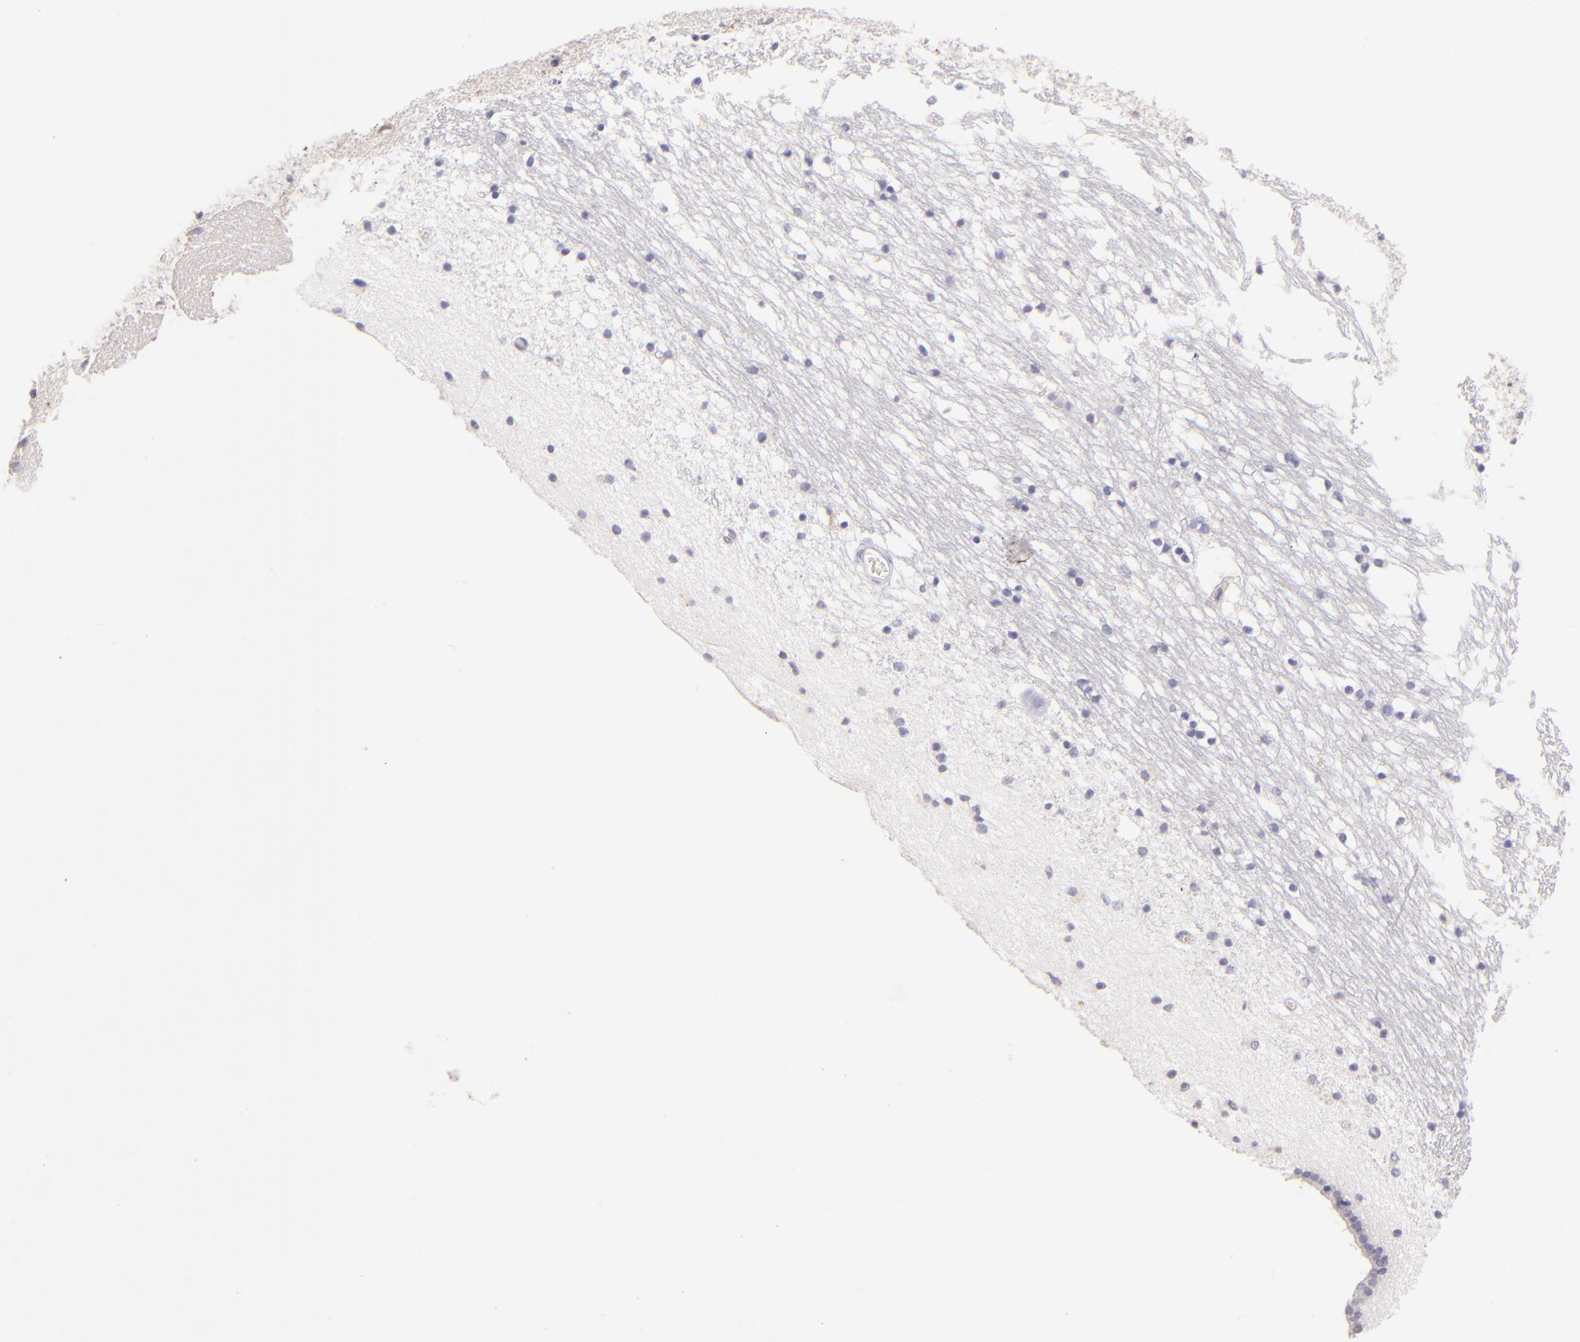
{"staining": {"intensity": "weak", "quantity": "<25%", "location": "cytoplasmic/membranous"}, "tissue": "caudate", "cell_type": "Glial cells", "image_type": "normal", "snomed": [{"axis": "morphology", "description": "Normal tissue, NOS"}, {"axis": "topography", "description": "Lateral ventricle wall"}], "caption": "Immunohistochemistry of normal human caudate displays no expression in glial cells.", "gene": "ZAP70", "patient": {"sex": "male", "age": 45}}